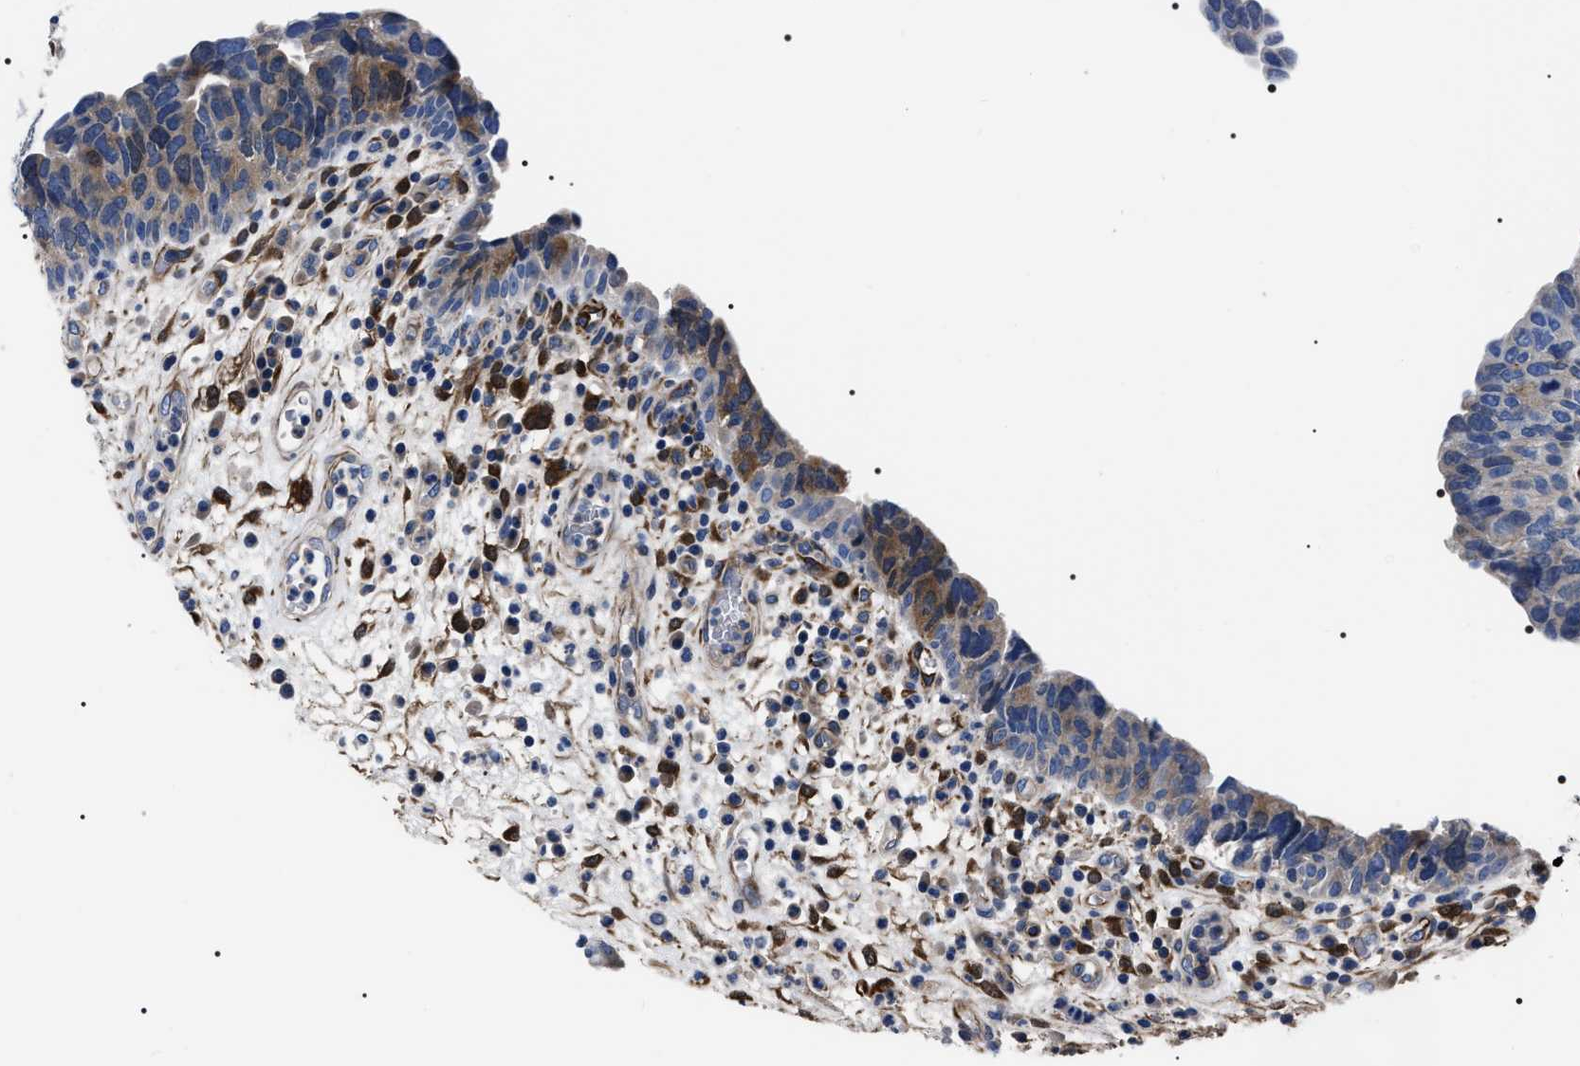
{"staining": {"intensity": "strong", "quantity": "<25%", "location": "cytoplasmic/membranous"}, "tissue": "urothelial cancer", "cell_type": "Tumor cells", "image_type": "cancer", "snomed": [{"axis": "morphology", "description": "Urothelial carcinoma, High grade"}, {"axis": "topography", "description": "Urinary bladder"}], "caption": "Immunohistochemistry (IHC) (DAB) staining of urothelial cancer shows strong cytoplasmic/membranous protein staining in approximately <25% of tumor cells. The staining was performed using DAB (3,3'-diaminobenzidine), with brown indicating positive protein expression. Nuclei are stained blue with hematoxylin.", "gene": "BAG2", "patient": {"sex": "female", "age": 82}}